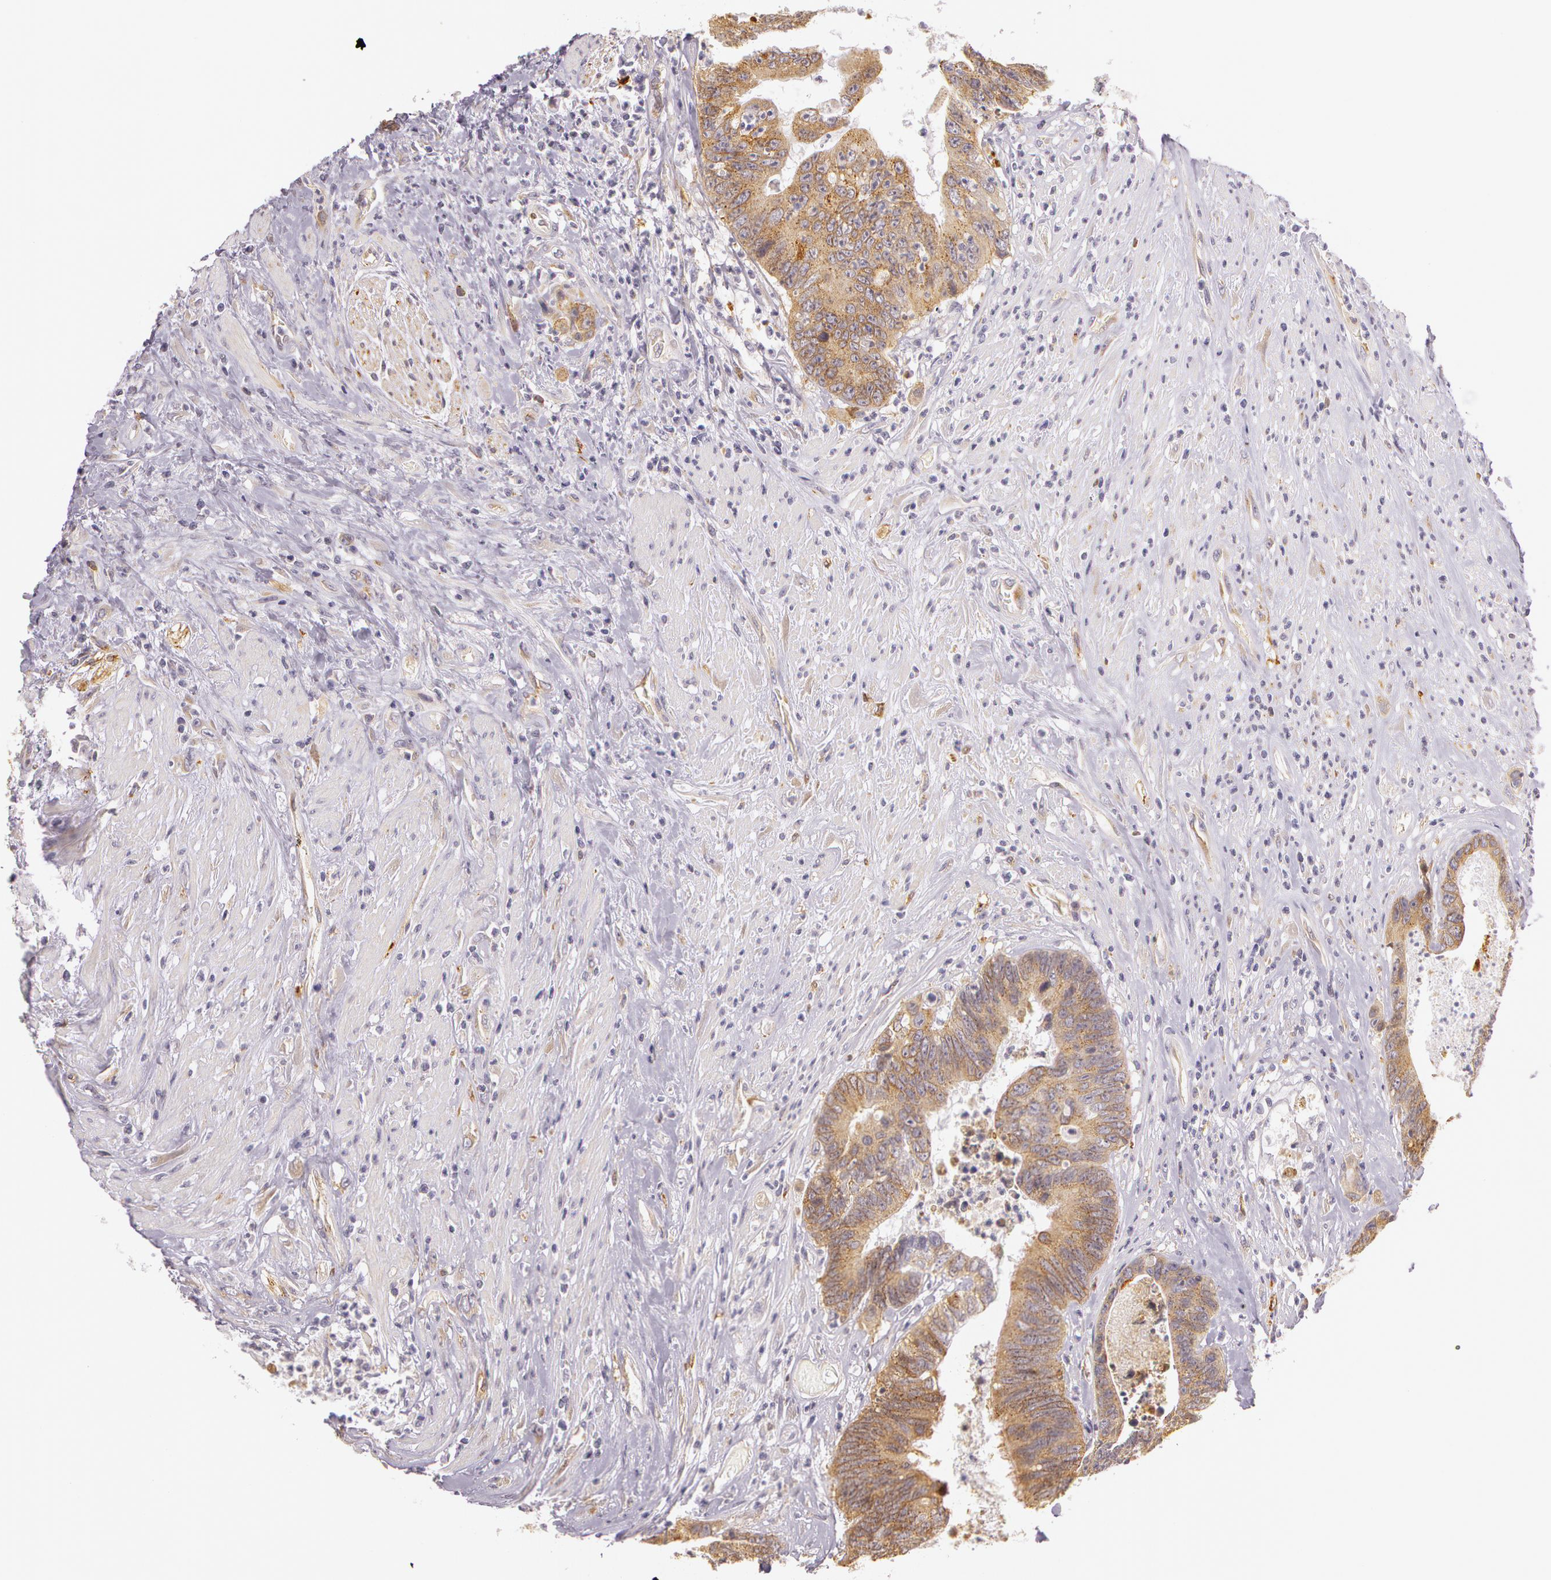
{"staining": {"intensity": "moderate", "quantity": ">75%", "location": "cytoplasmic/membranous"}, "tissue": "colorectal cancer", "cell_type": "Tumor cells", "image_type": "cancer", "snomed": [{"axis": "morphology", "description": "Adenocarcinoma, NOS"}, {"axis": "topography", "description": "Rectum"}], "caption": "Adenocarcinoma (colorectal) stained with a protein marker displays moderate staining in tumor cells.", "gene": "APP", "patient": {"sex": "female", "age": 65}}